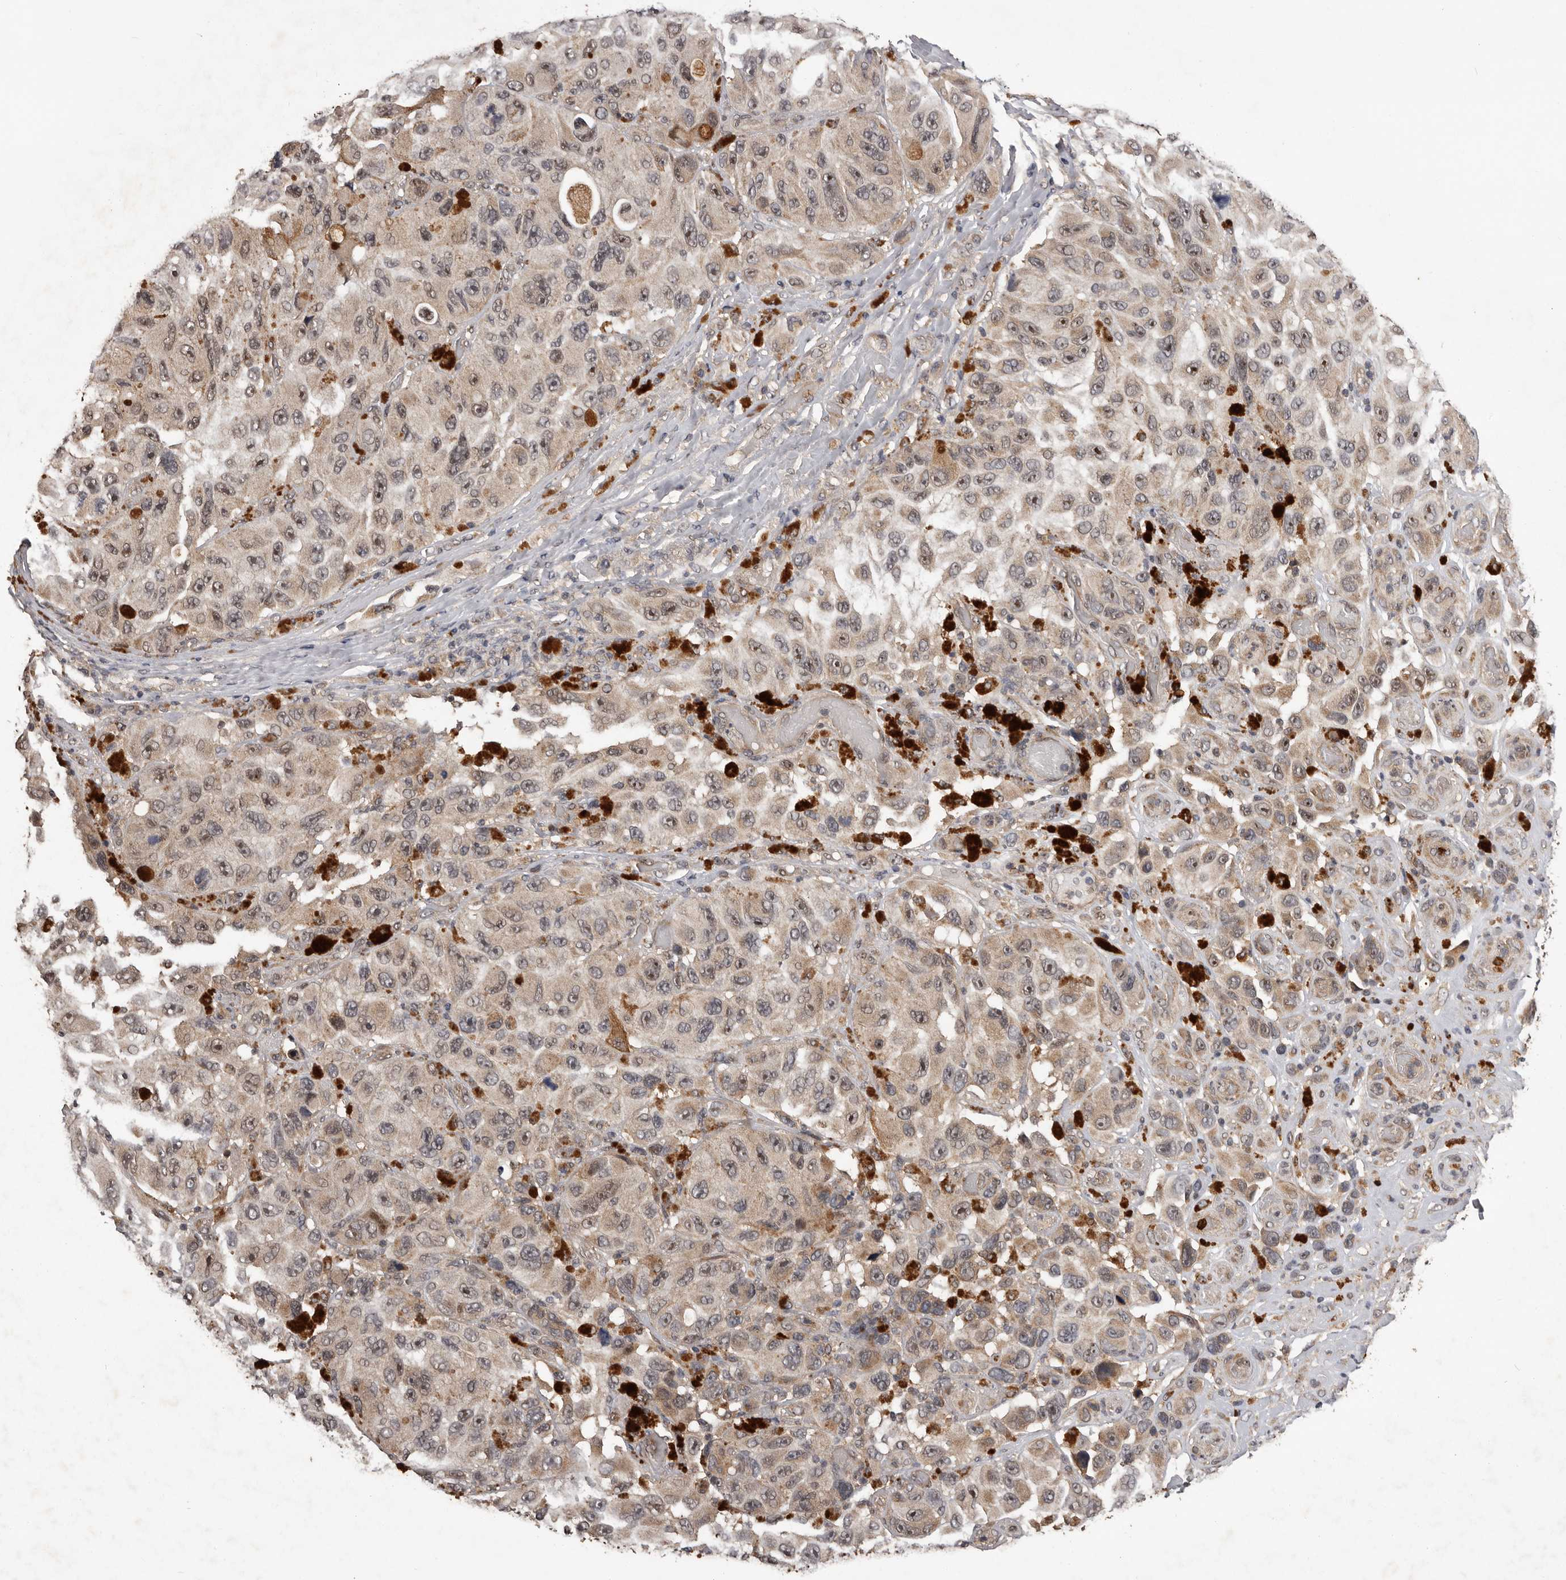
{"staining": {"intensity": "weak", "quantity": "<25%", "location": "cytoplasmic/membranous"}, "tissue": "melanoma", "cell_type": "Tumor cells", "image_type": "cancer", "snomed": [{"axis": "morphology", "description": "Malignant melanoma, NOS"}, {"axis": "topography", "description": "Skin"}], "caption": "This is a photomicrograph of immunohistochemistry staining of melanoma, which shows no staining in tumor cells.", "gene": "VPS37A", "patient": {"sex": "female", "age": 73}}